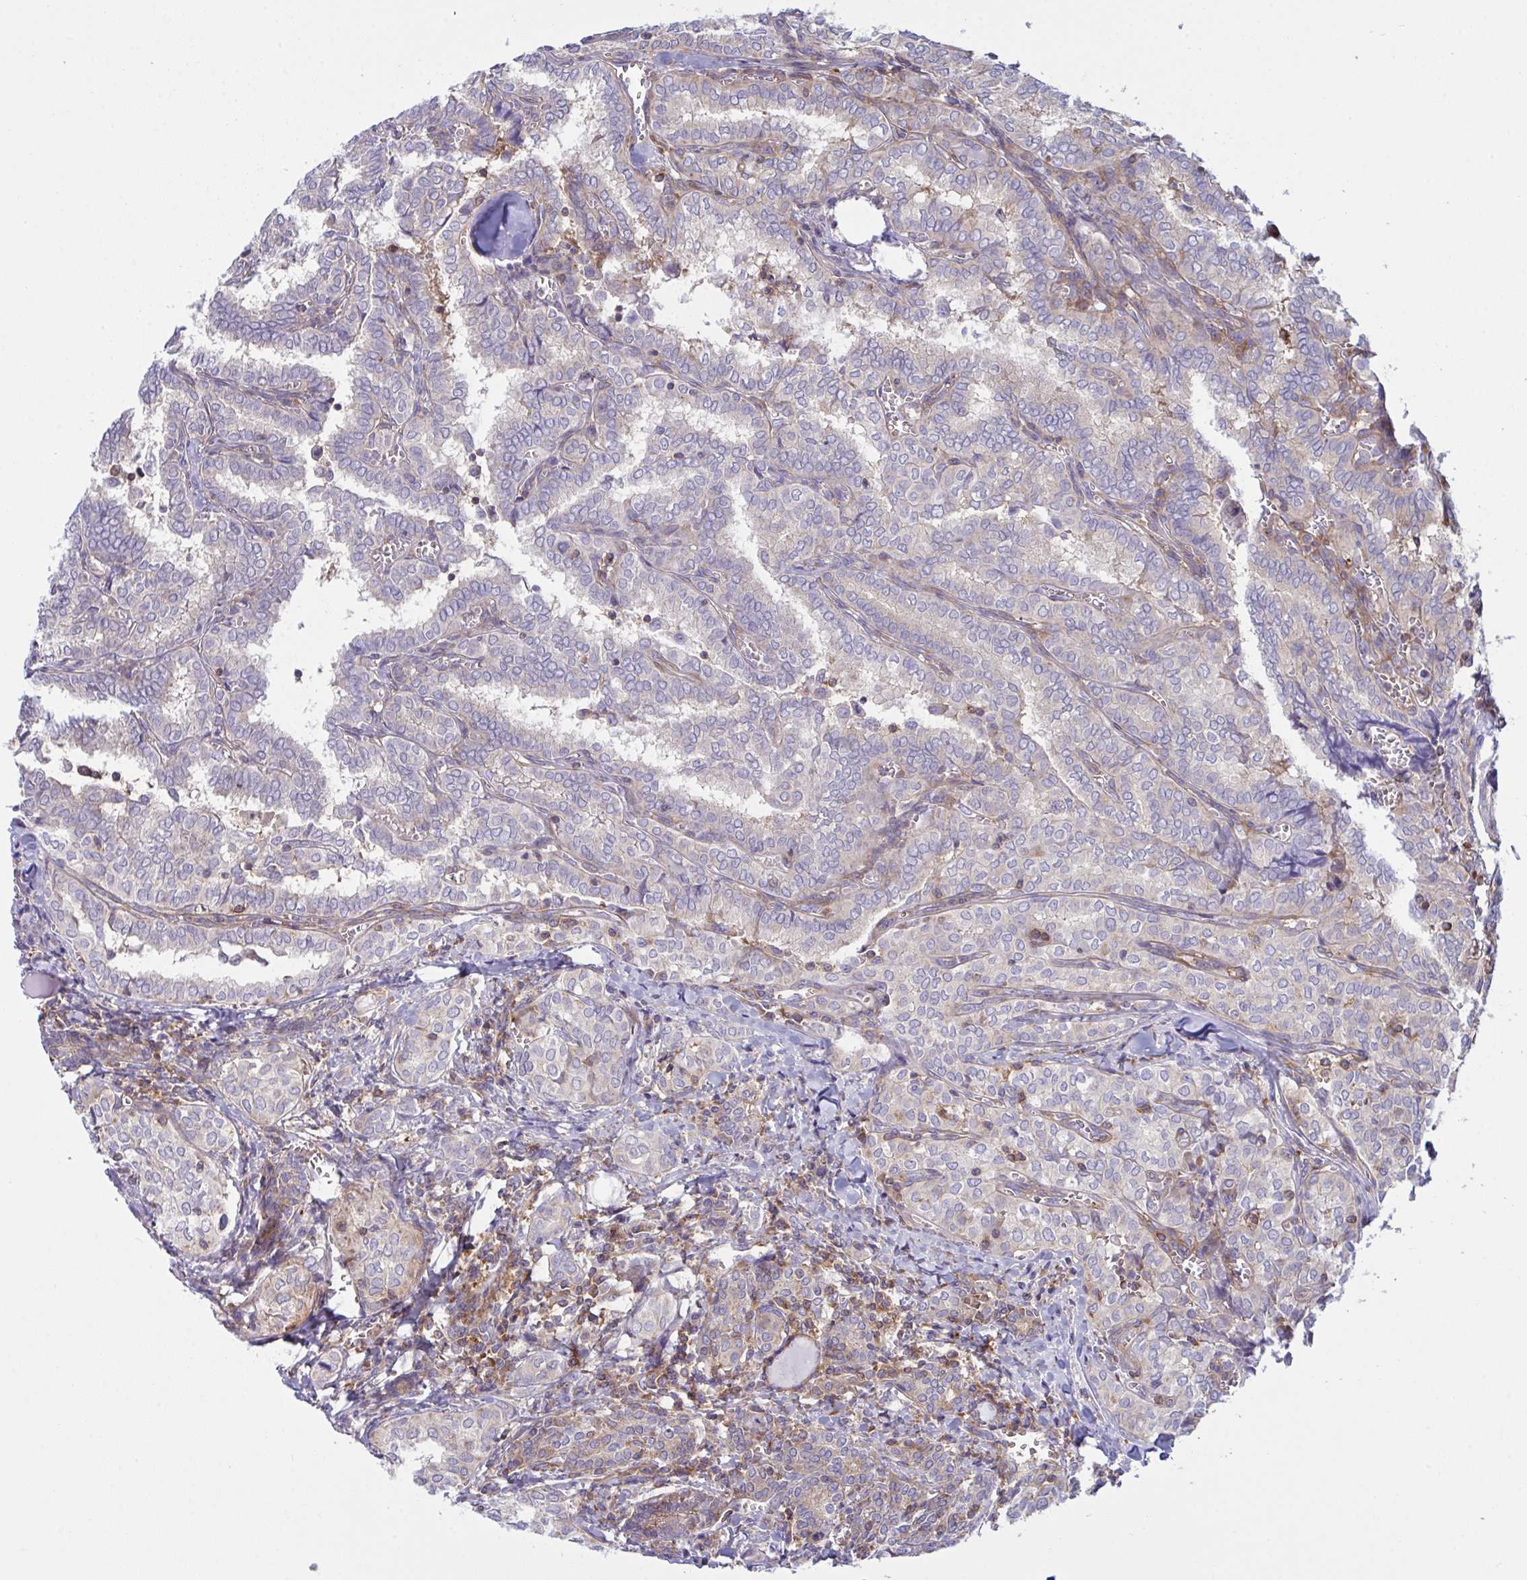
{"staining": {"intensity": "weak", "quantity": "<25%", "location": "cytoplasmic/membranous"}, "tissue": "thyroid cancer", "cell_type": "Tumor cells", "image_type": "cancer", "snomed": [{"axis": "morphology", "description": "Papillary adenocarcinoma, NOS"}, {"axis": "topography", "description": "Thyroid gland"}], "caption": "A micrograph of thyroid cancer stained for a protein reveals no brown staining in tumor cells.", "gene": "TSC22D3", "patient": {"sex": "female", "age": 30}}